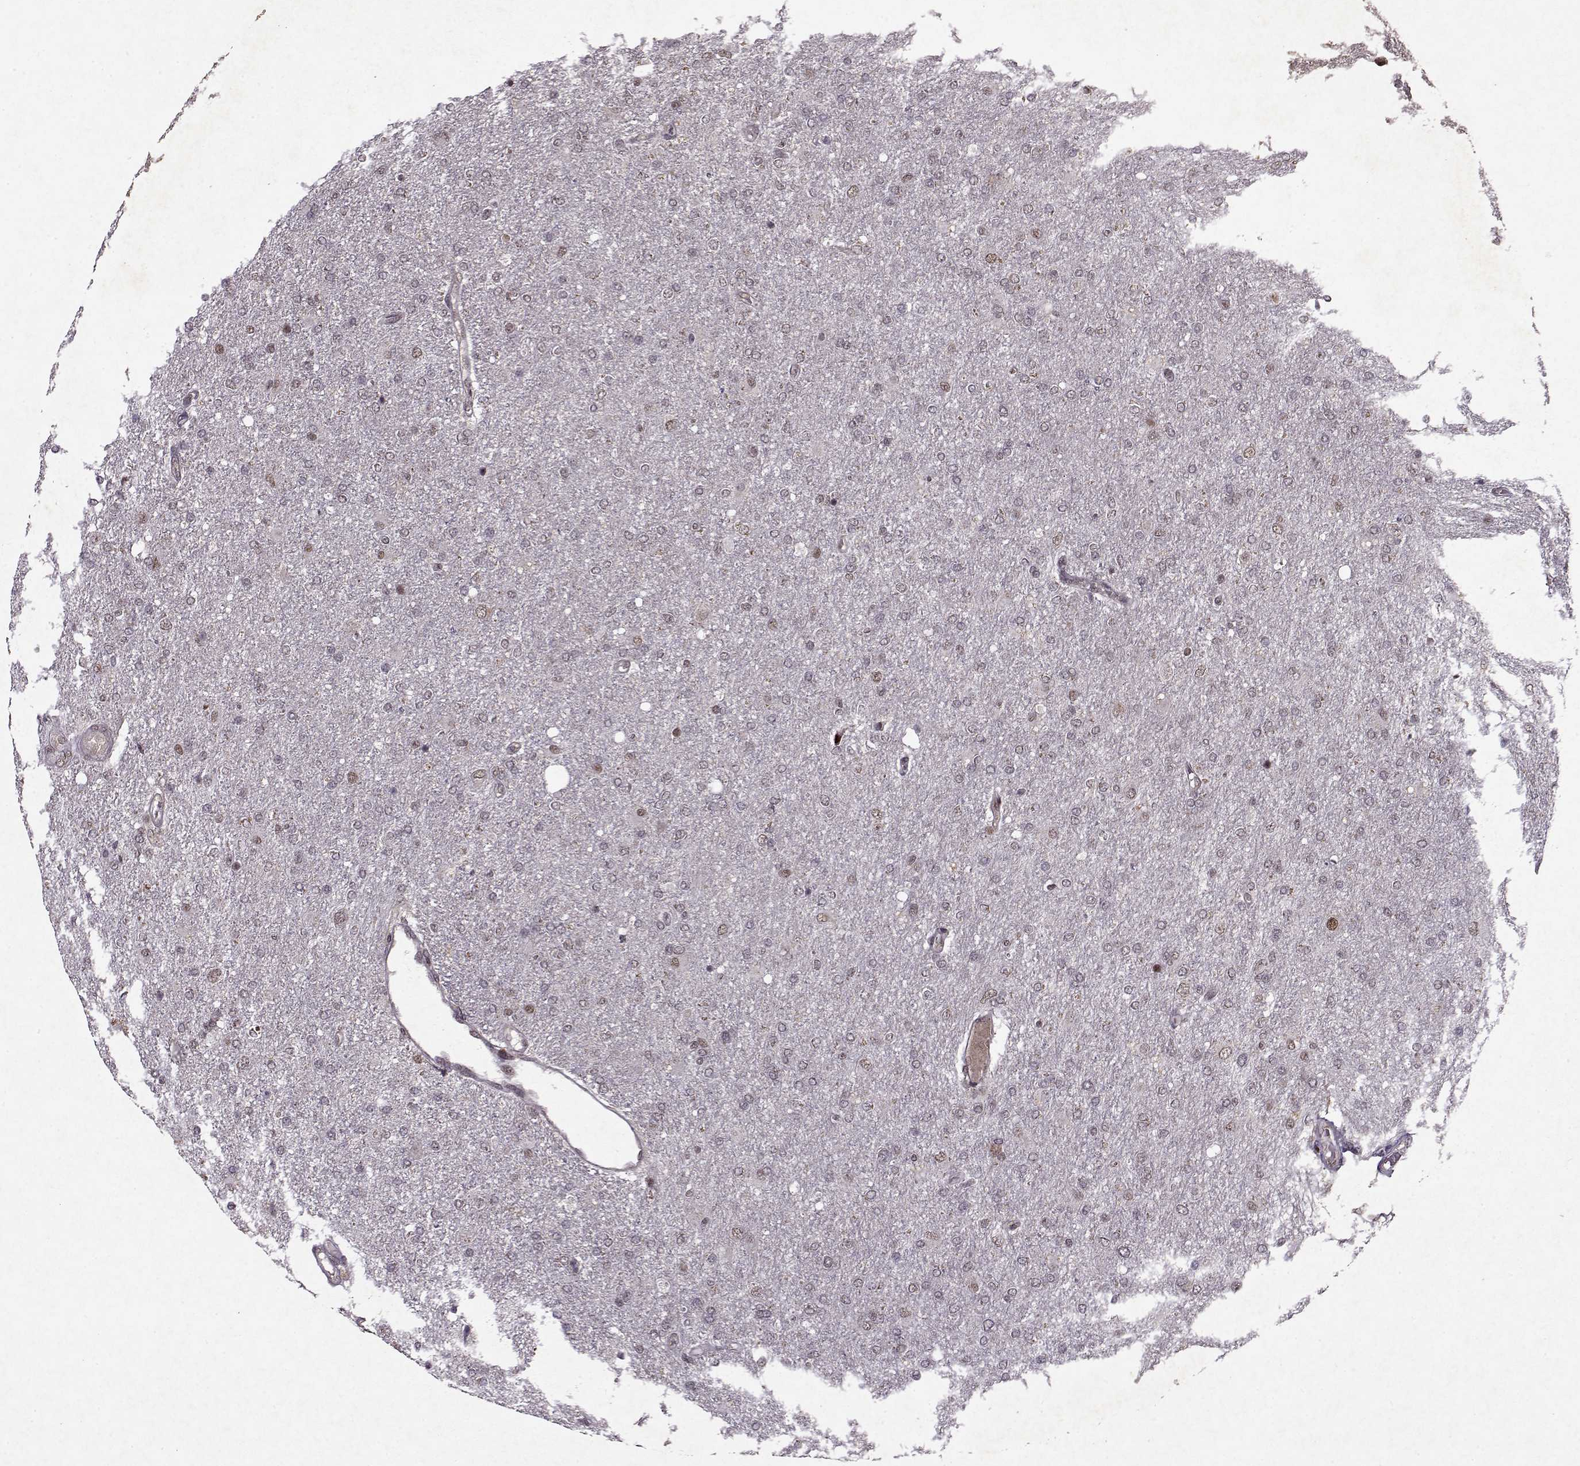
{"staining": {"intensity": "negative", "quantity": "none", "location": "none"}, "tissue": "glioma", "cell_type": "Tumor cells", "image_type": "cancer", "snomed": [{"axis": "morphology", "description": "Glioma, malignant, High grade"}, {"axis": "topography", "description": "Cerebral cortex"}], "caption": "Immunohistochemistry histopathology image of neoplastic tissue: malignant glioma (high-grade) stained with DAB (3,3'-diaminobenzidine) demonstrates no significant protein positivity in tumor cells.", "gene": "PSMA7", "patient": {"sex": "male", "age": 70}}